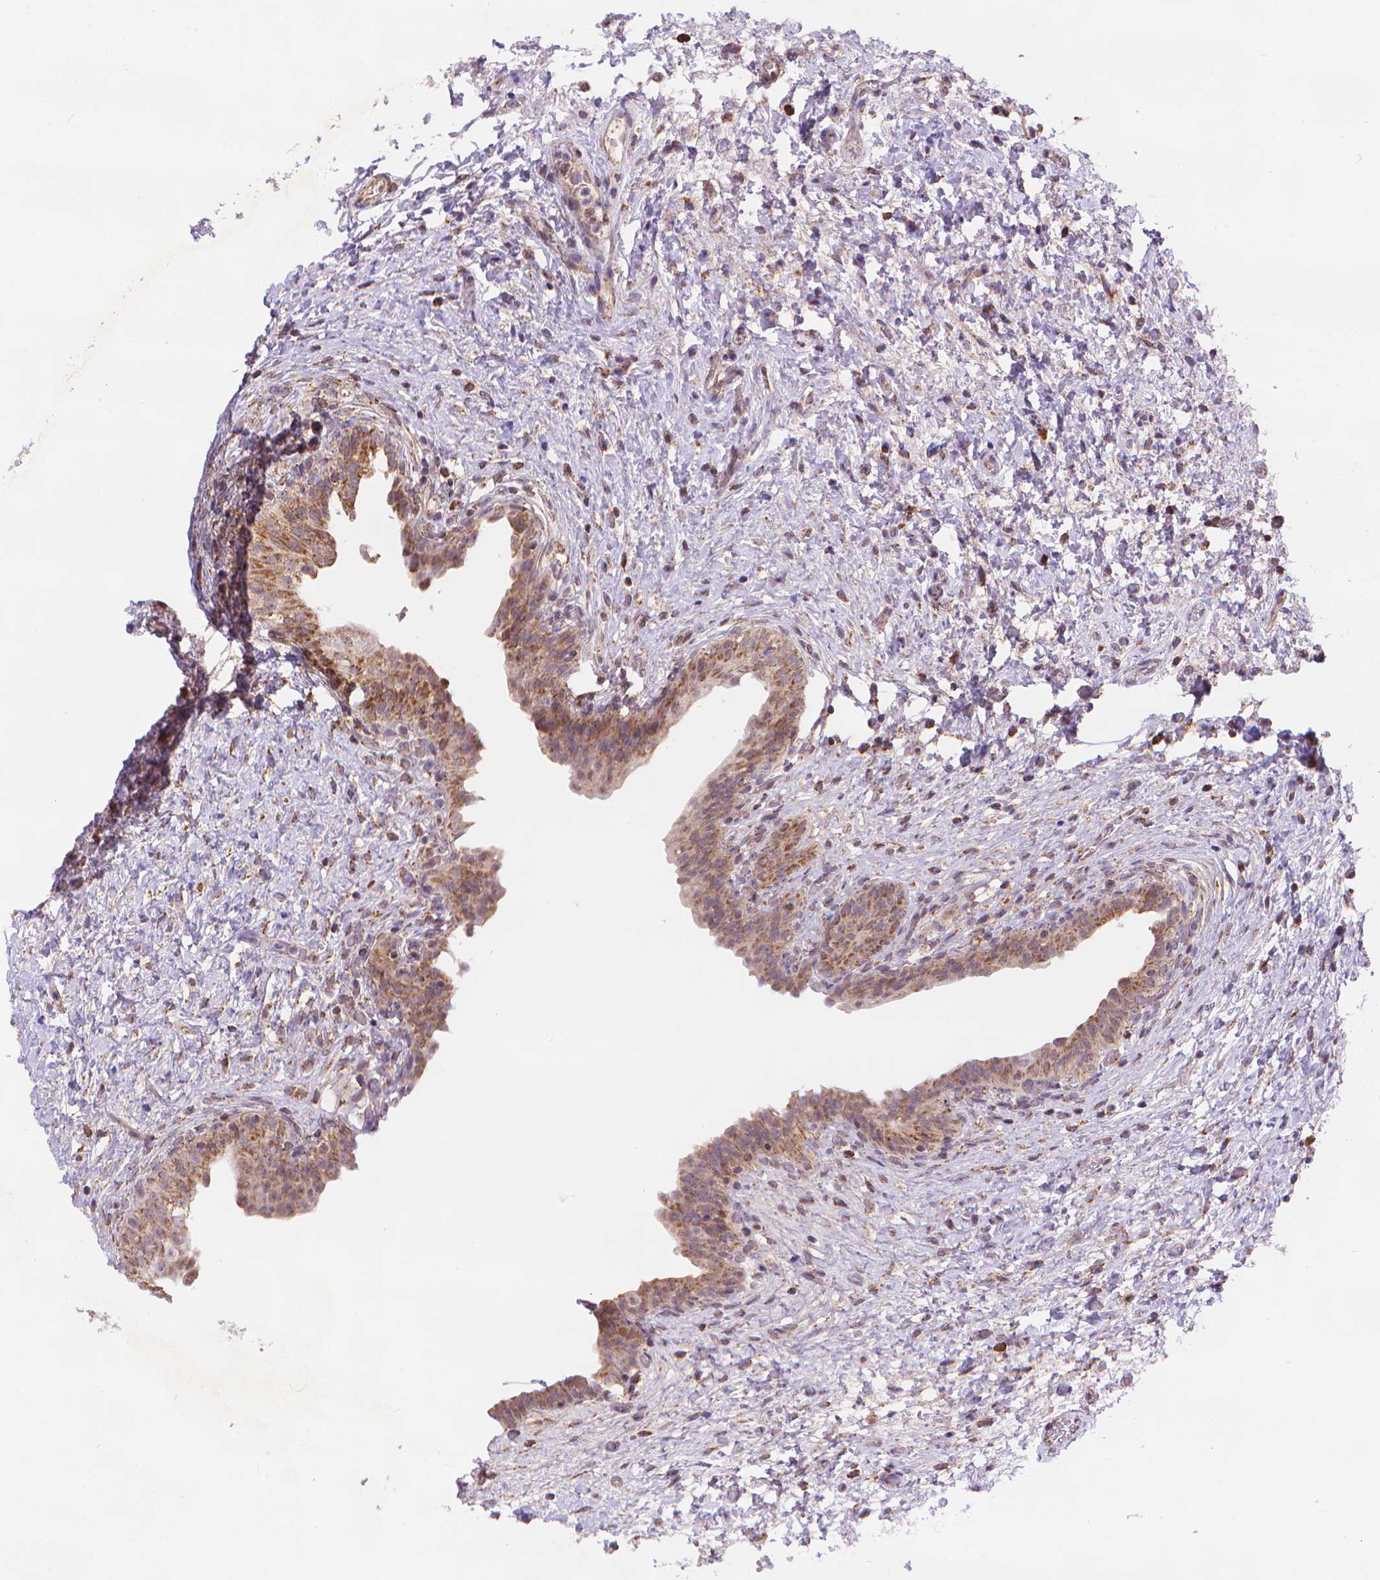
{"staining": {"intensity": "moderate", "quantity": ">75%", "location": "cytoplasmic/membranous"}, "tissue": "urinary bladder", "cell_type": "Urothelial cells", "image_type": "normal", "snomed": [{"axis": "morphology", "description": "Normal tissue, NOS"}, {"axis": "topography", "description": "Urinary bladder"}], "caption": "High-magnification brightfield microscopy of unremarkable urinary bladder stained with DAB (brown) and counterstained with hematoxylin (blue). urothelial cells exhibit moderate cytoplasmic/membranous expression is seen in about>75% of cells.", "gene": "CYYR1", "patient": {"sex": "male", "age": 69}}